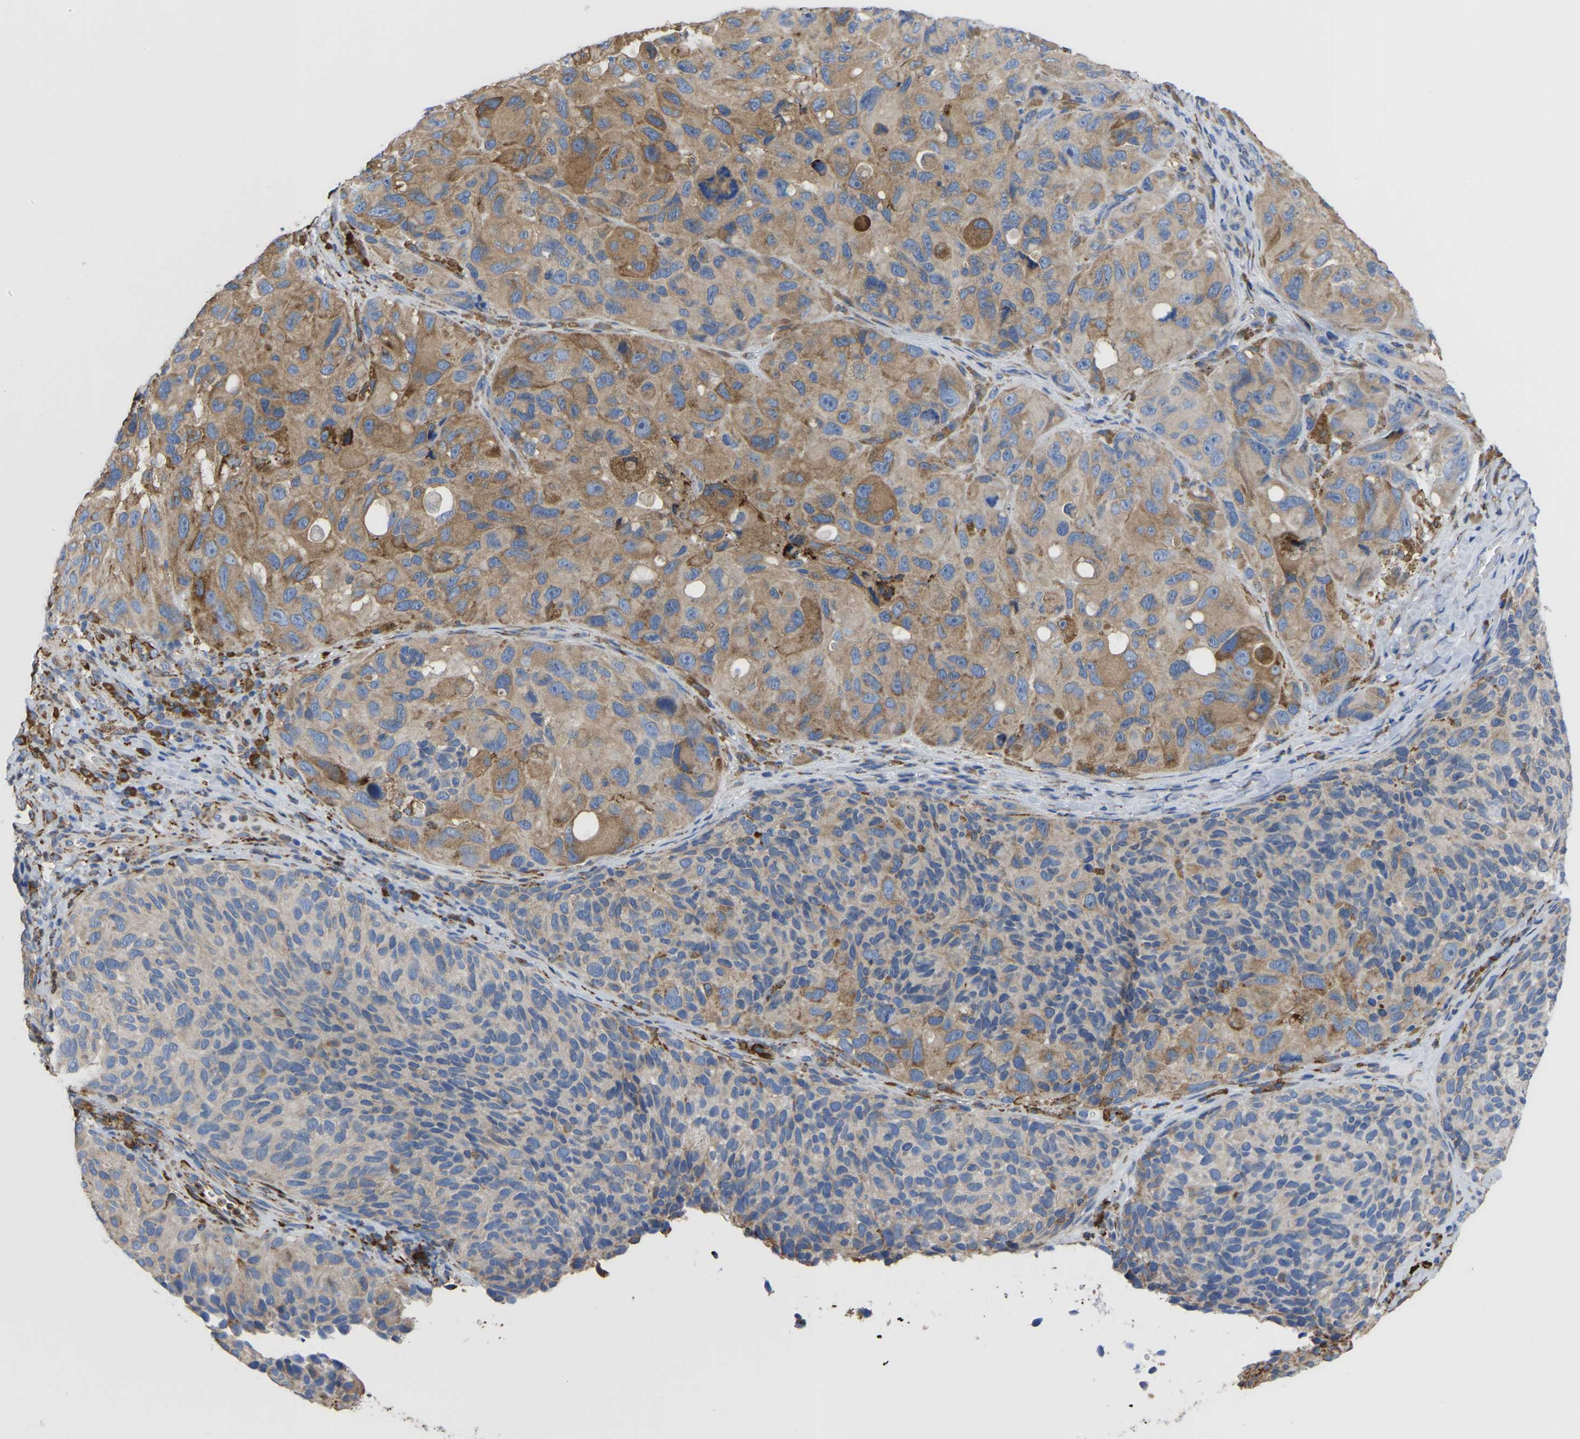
{"staining": {"intensity": "moderate", "quantity": "25%-75%", "location": "cytoplasmic/membranous"}, "tissue": "melanoma", "cell_type": "Tumor cells", "image_type": "cancer", "snomed": [{"axis": "morphology", "description": "Malignant melanoma, NOS"}, {"axis": "topography", "description": "Skin"}], "caption": "Protein expression analysis of human melanoma reveals moderate cytoplasmic/membranous staining in approximately 25%-75% of tumor cells.", "gene": "P4HB", "patient": {"sex": "female", "age": 73}}